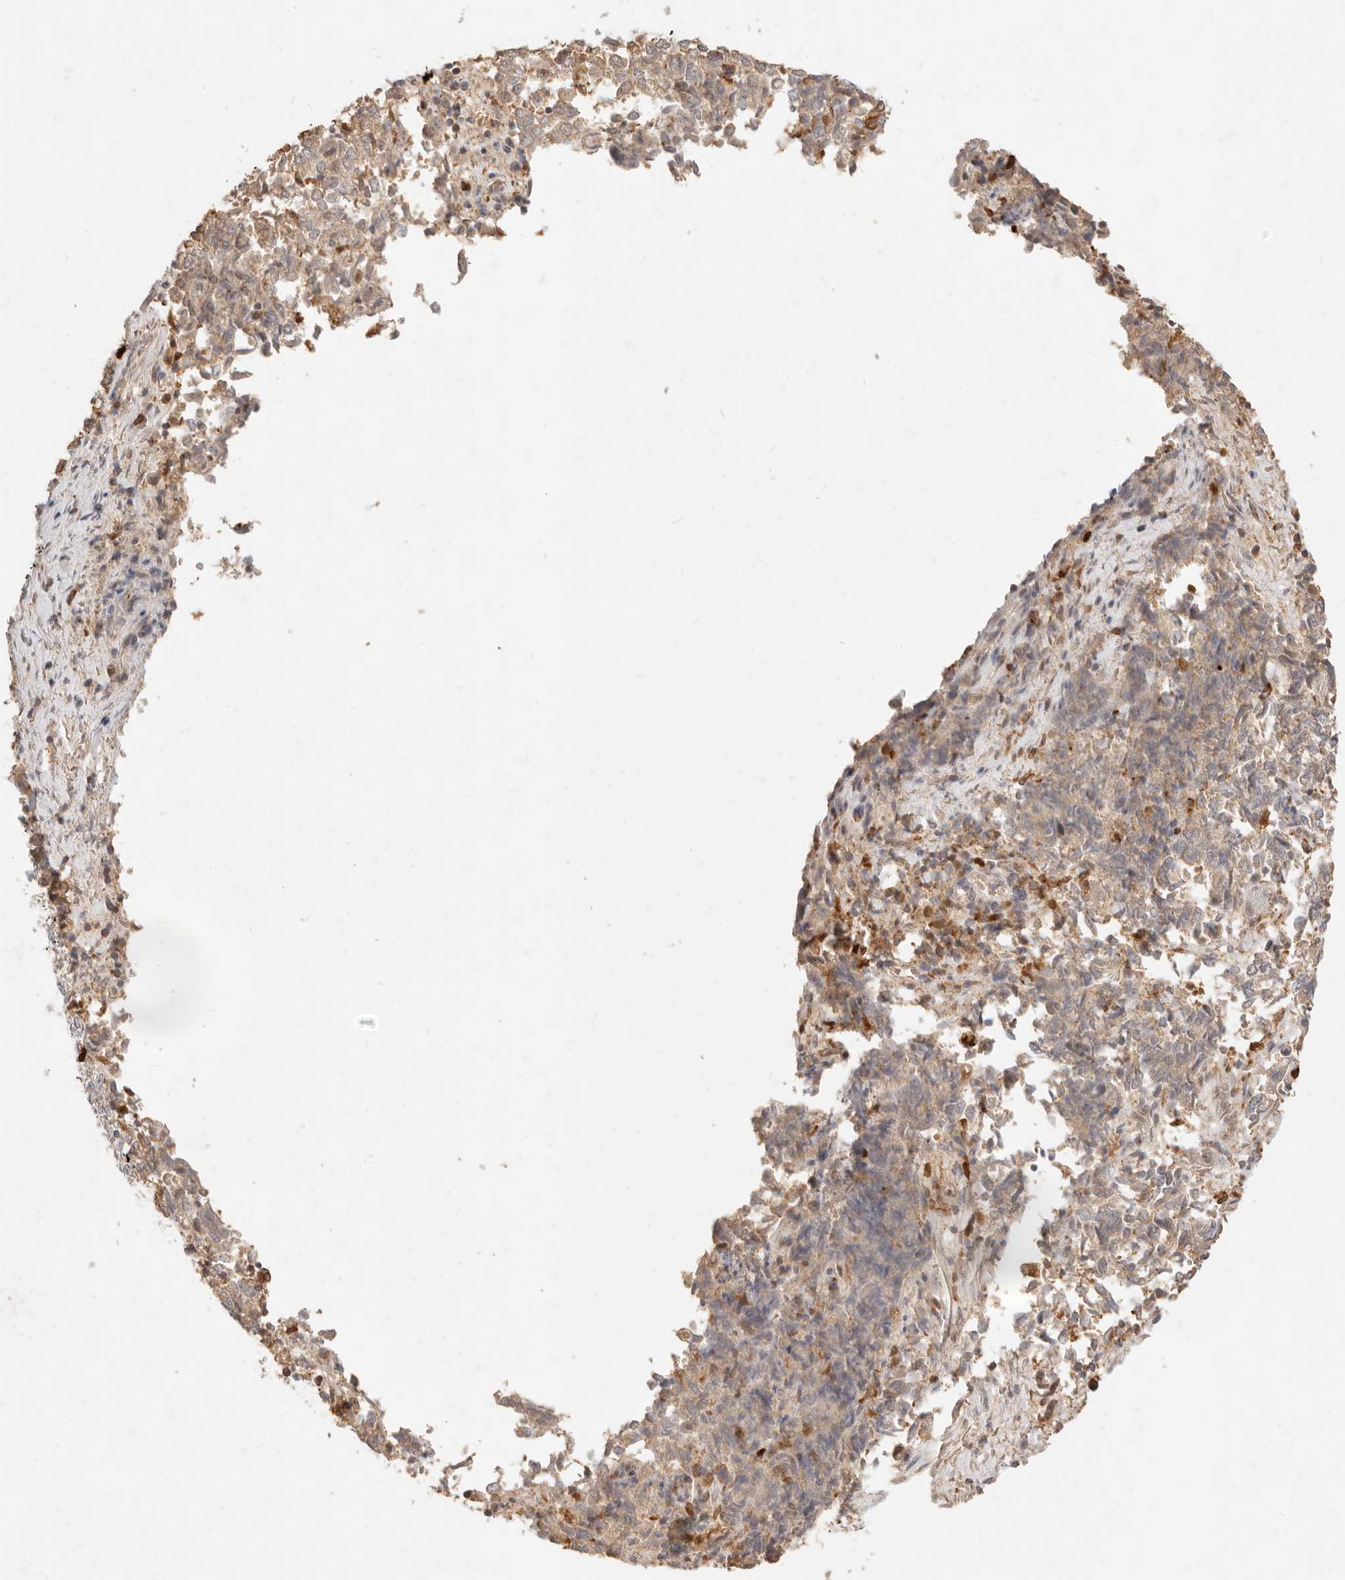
{"staining": {"intensity": "weak", "quantity": "25%-75%", "location": "cytoplasmic/membranous"}, "tissue": "endometrial cancer", "cell_type": "Tumor cells", "image_type": "cancer", "snomed": [{"axis": "morphology", "description": "Adenocarcinoma, NOS"}, {"axis": "topography", "description": "Endometrium"}], "caption": "Immunohistochemistry image of neoplastic tissue: endometrial cancer (adenocarcinoma) stained using IHC reveals low levels of weak protein expression localized specifically in the cytoplasmic/membranous of tumor cells, appearing as a cytoplasmic/membranous brown color.", "gene": "TMTC2", "patient": {"sex": "female", "age": 80}}